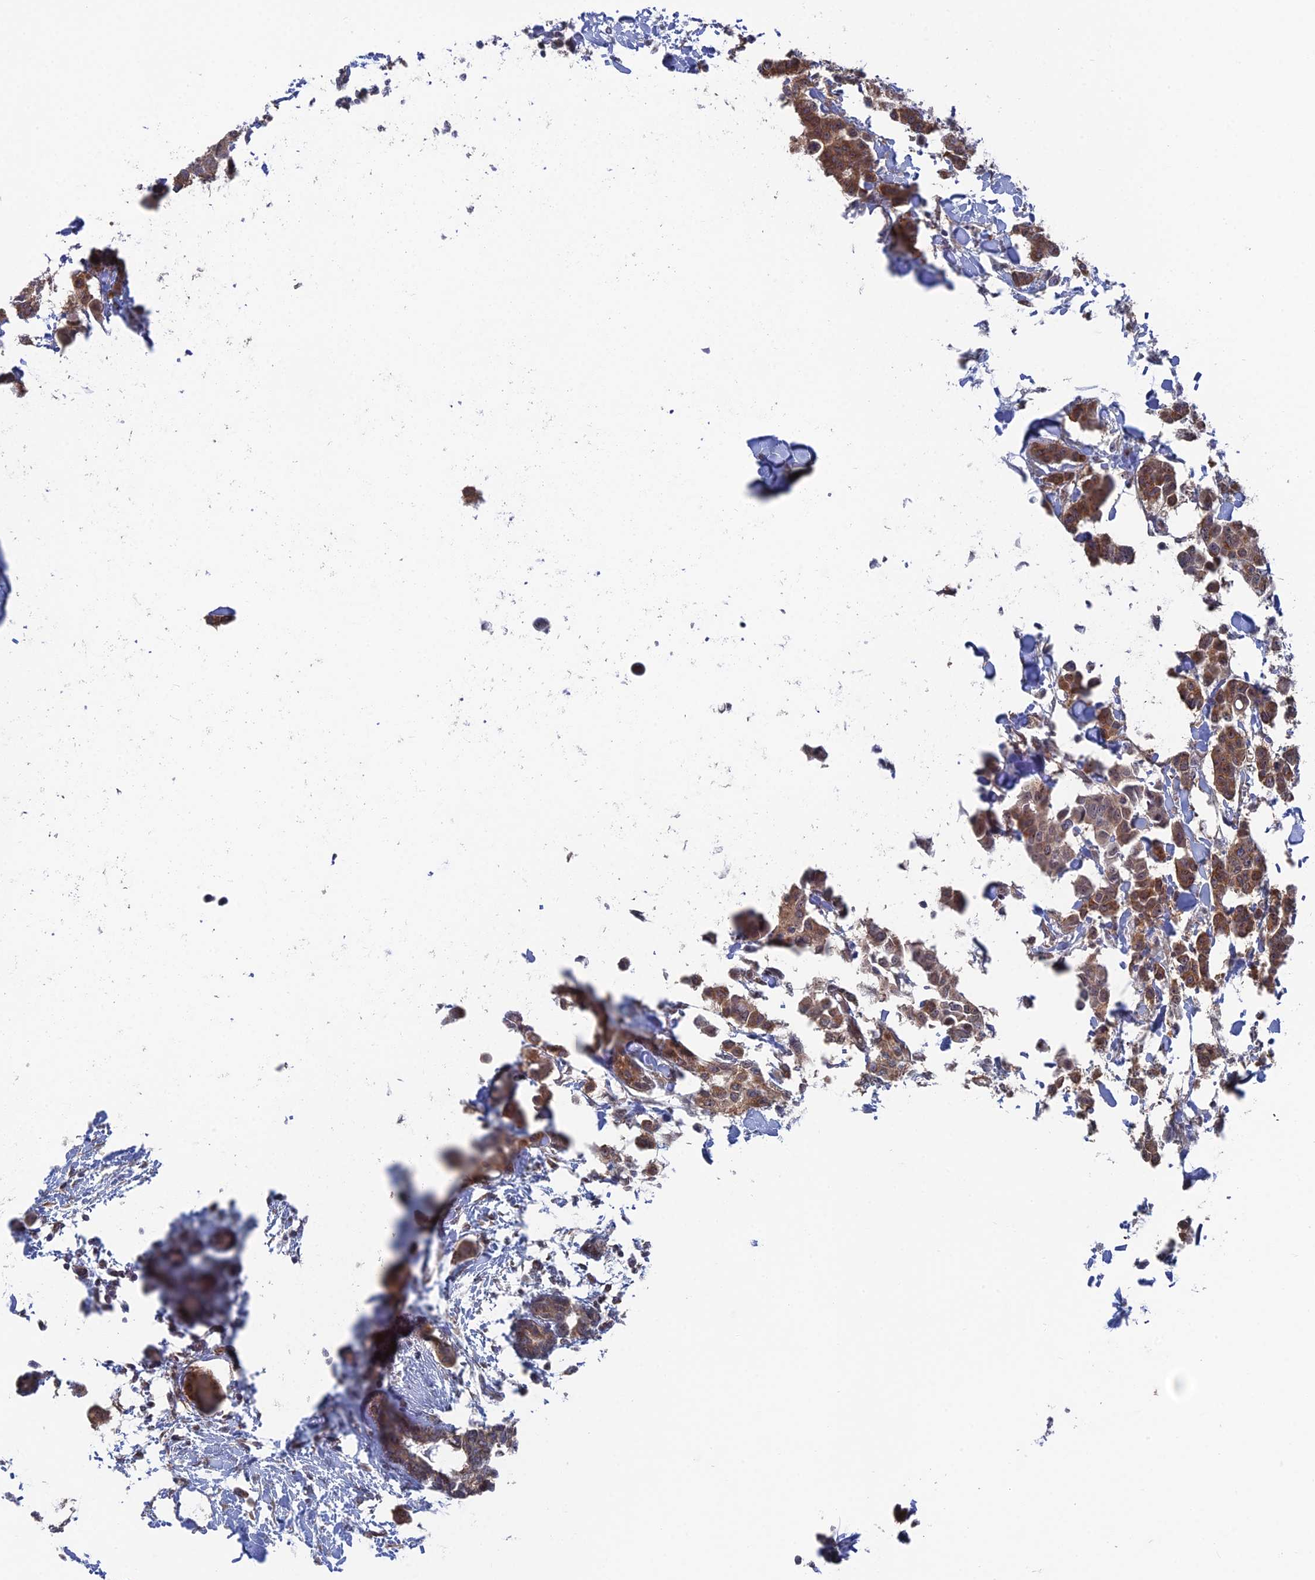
{"staining": {"intensity": "moderate", "quantity": ">75%", "location": "cytoplasmic/membranous"}, "tissue": "breast cancer", "cell_type": "Tumor cells", "image_type": "cancer", "snomed": [{"axis": "morphology", "description": "Duct carcinoma"}, {"axis": "topography", "description": "Breast"}], "caption": "A high-resolution micrograph shows immunohistochemistry (IHC) staining of breast cancer (infiltrating ductal carcinoma), which displays moderate cytoplasmic/membranous expression in approximately >75% of tumor cells.", "gene": "FHIP2A", "patient": {"sex": "female", "age": 40}}